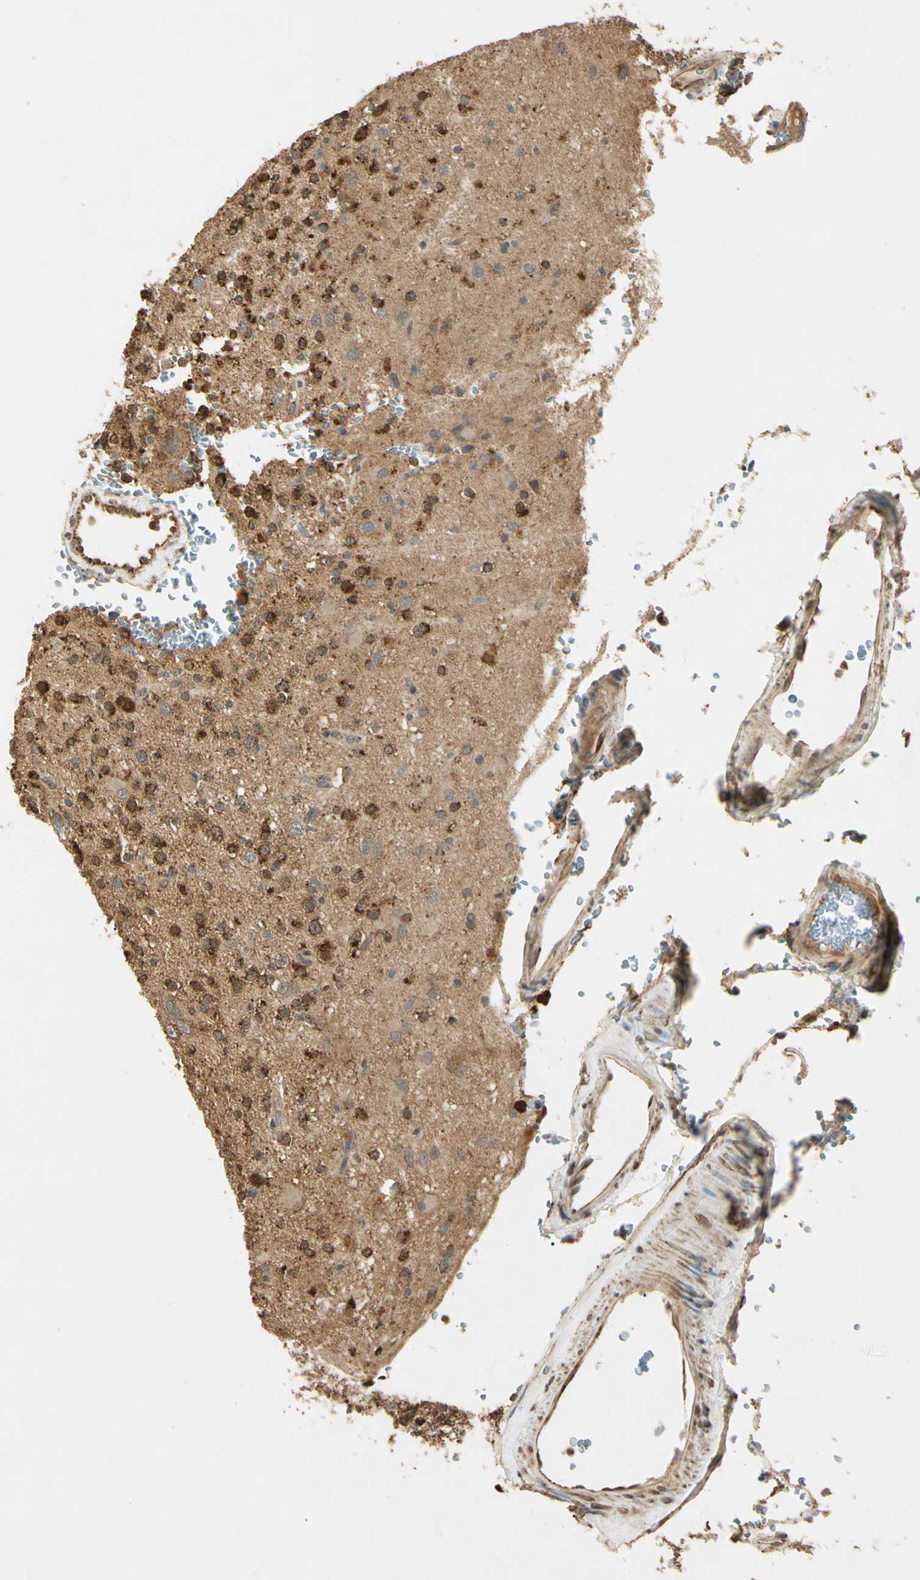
{"staining": {"intensity": "moderate", "quantity": ">75%", "location": "cytoplasmic/membranous"}, "tissue": "glioma", "cell_type": "Tumor cells", "image_type": "cancer", "snomed": [{"axis": "morphology", "description": "Glioma, malignant, High grade"}, {"axis": "topography", "description": "Brain"}], "caption": "Glioma tissue shows moderate cytoplasmic/membranous staining in approximately >75% of tumor cells", "gene": "PRDX5", "patient": {"sex": "male", "age": 47}}